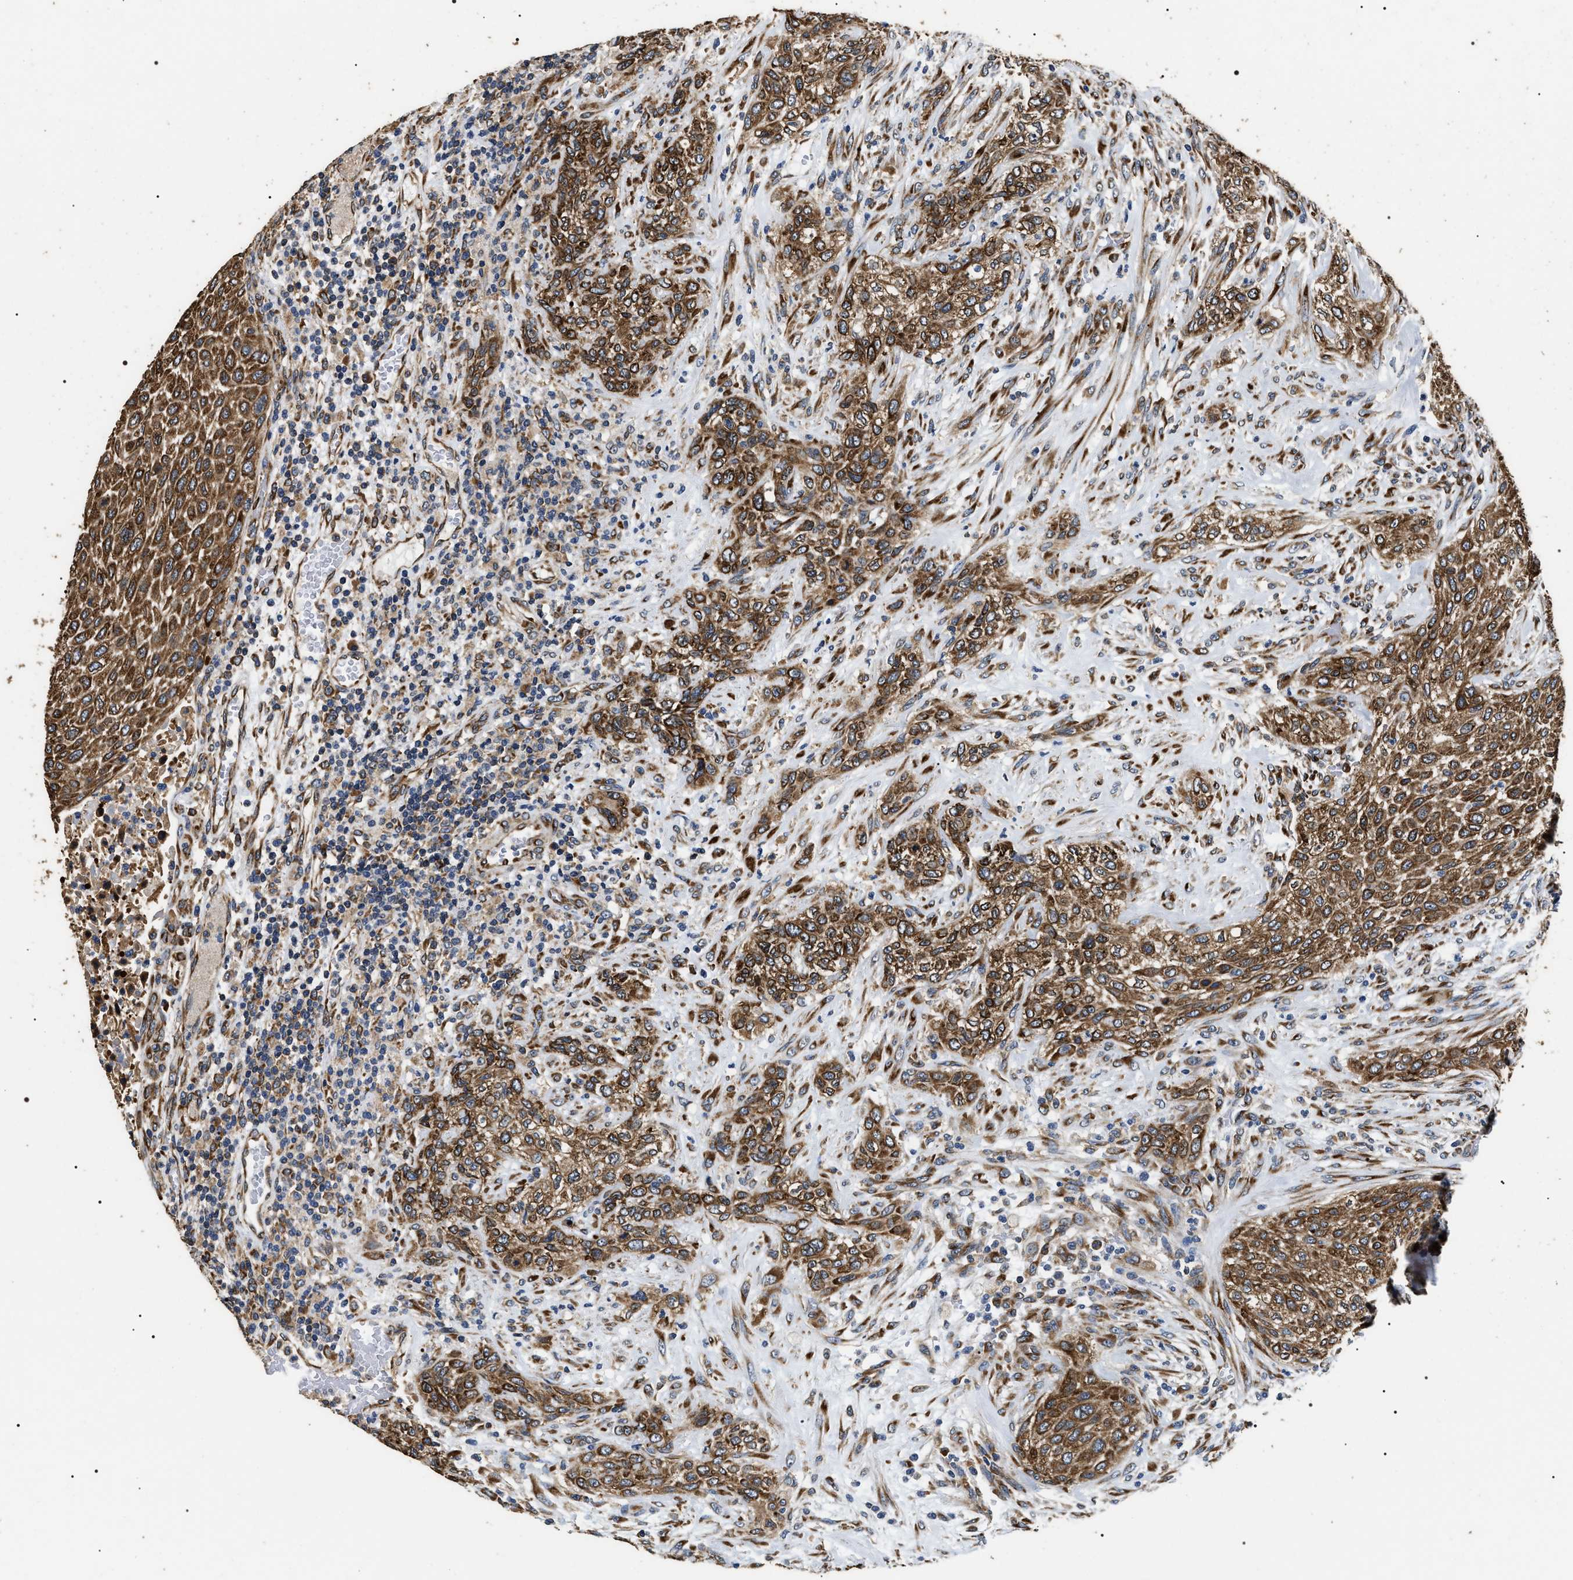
{"staining": {"intensity": "strong", "quantity": ">75%", "location": "cytoplasmic/membranous"}, "tissue": "urothelial cancer", "cell_type": "Tumor cells", "image_type": "cancer", "snomed": [{"axis": "morphology", "description": "Urothelial carcinoma, Low grade"}, {"axis": "morphology", "description": "Urothelial carcinoma, High grade"}, {"axis": "topography", "description": "Urinary bladder"}], "caption": "The micrograph shows staining of urothelial cancer, revealing strong cytoplasmic/membranous protein staining (brown color) within tumor cells.", "gene": "KTN1", "patient": {"sex": "male", "age": 35}}